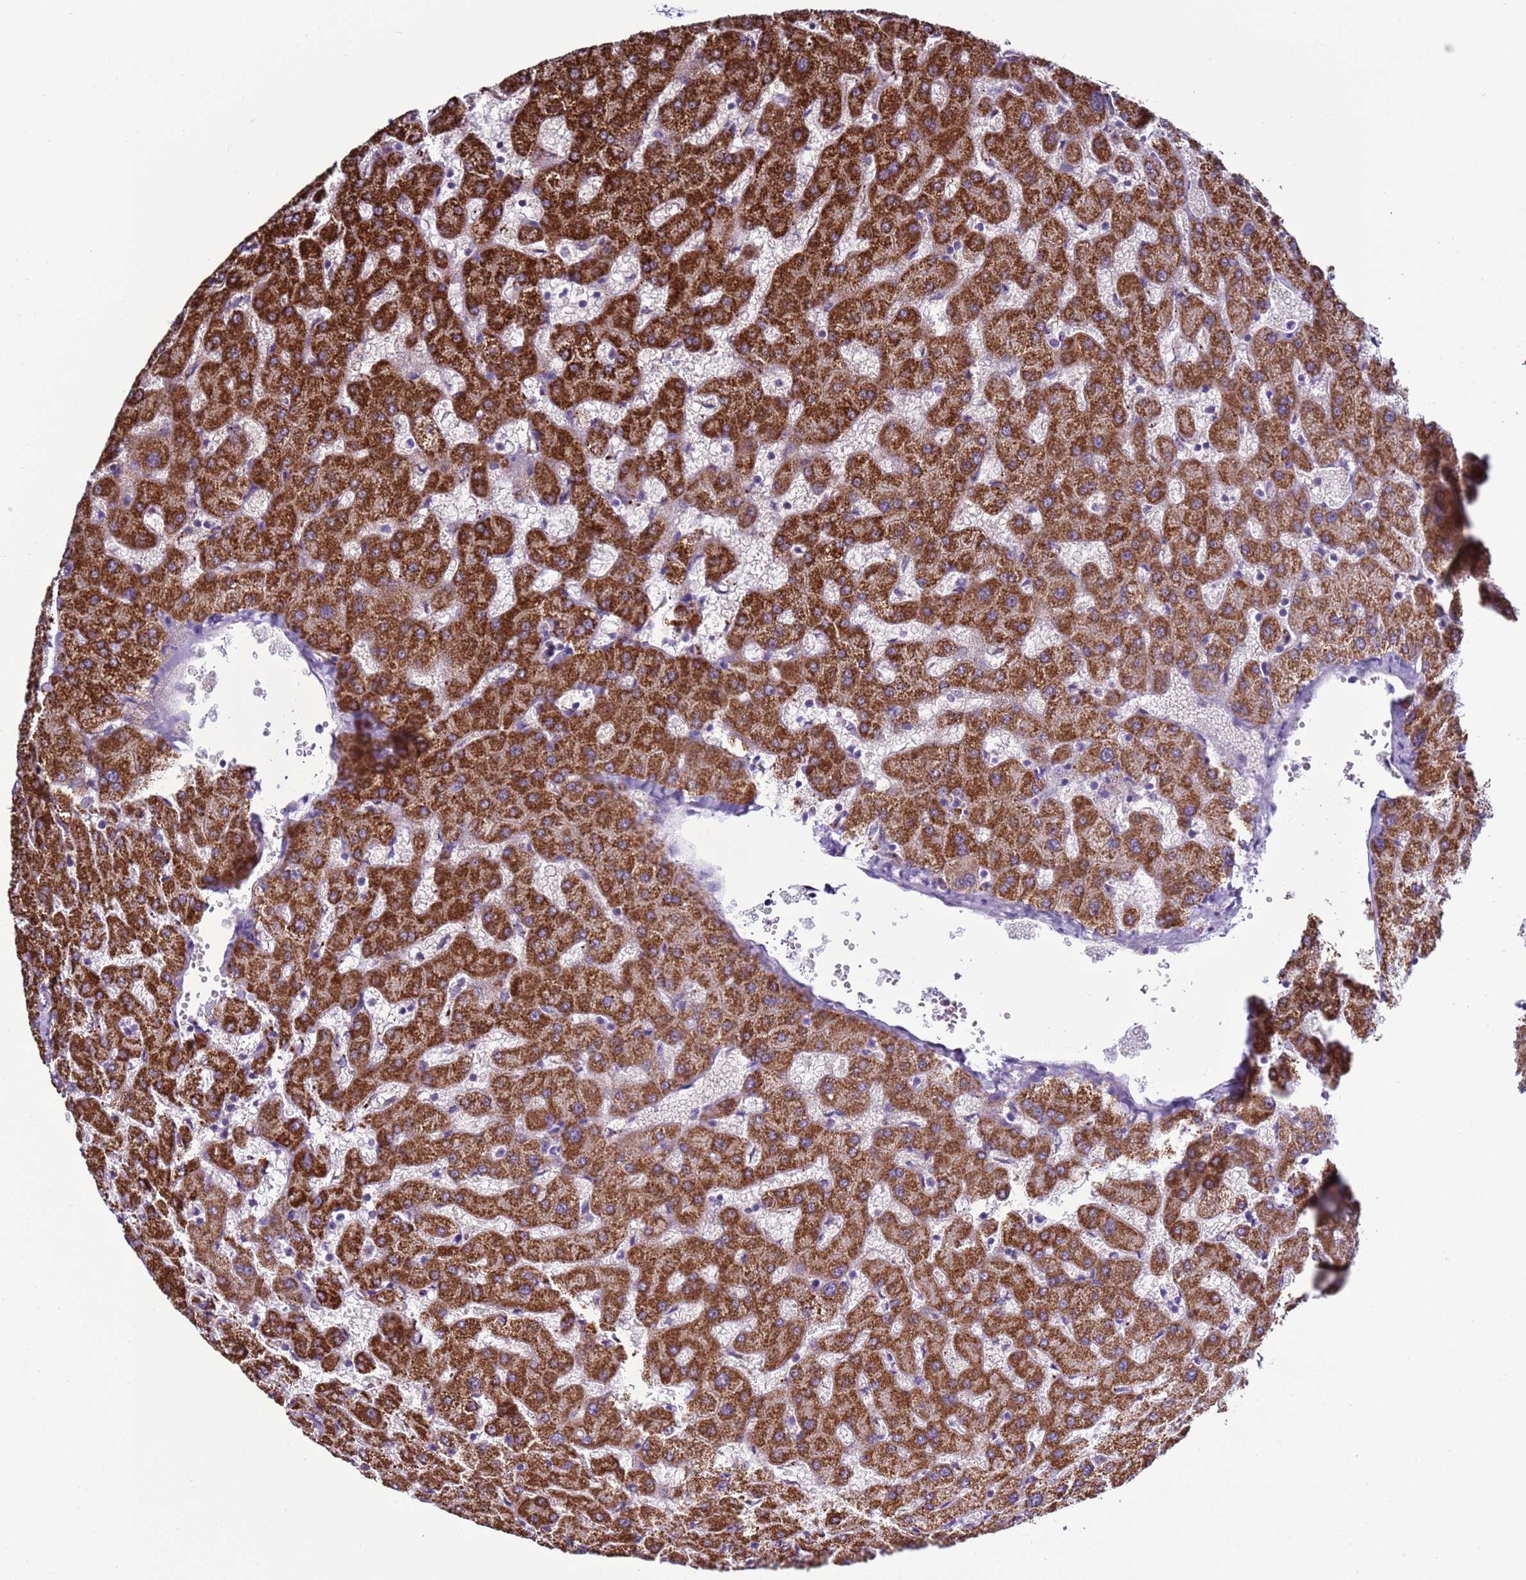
{"staining": {"intensity": "negative", "quantity": "none", "location": "none"}, "tissue": "liver", "cell_type": "Cholangiocytes", "image_type": "normal", "snomed": [{"axis": "morphology", "description": "Normal tissue, NOS"}, {"axis": "topography", "description": "Liver"}], "caption": "IHC histopathology image of normal liver stained for a protein (brown), which reveals no positivity in cholangiocytes. (DAB (3,3'-diaminobenzidine) immunohistochemistry (IHC) visualized using brightfield microscopy, high magnification).", "gene": "NAT1", "patient": {"sex": "female", "age": 63}}